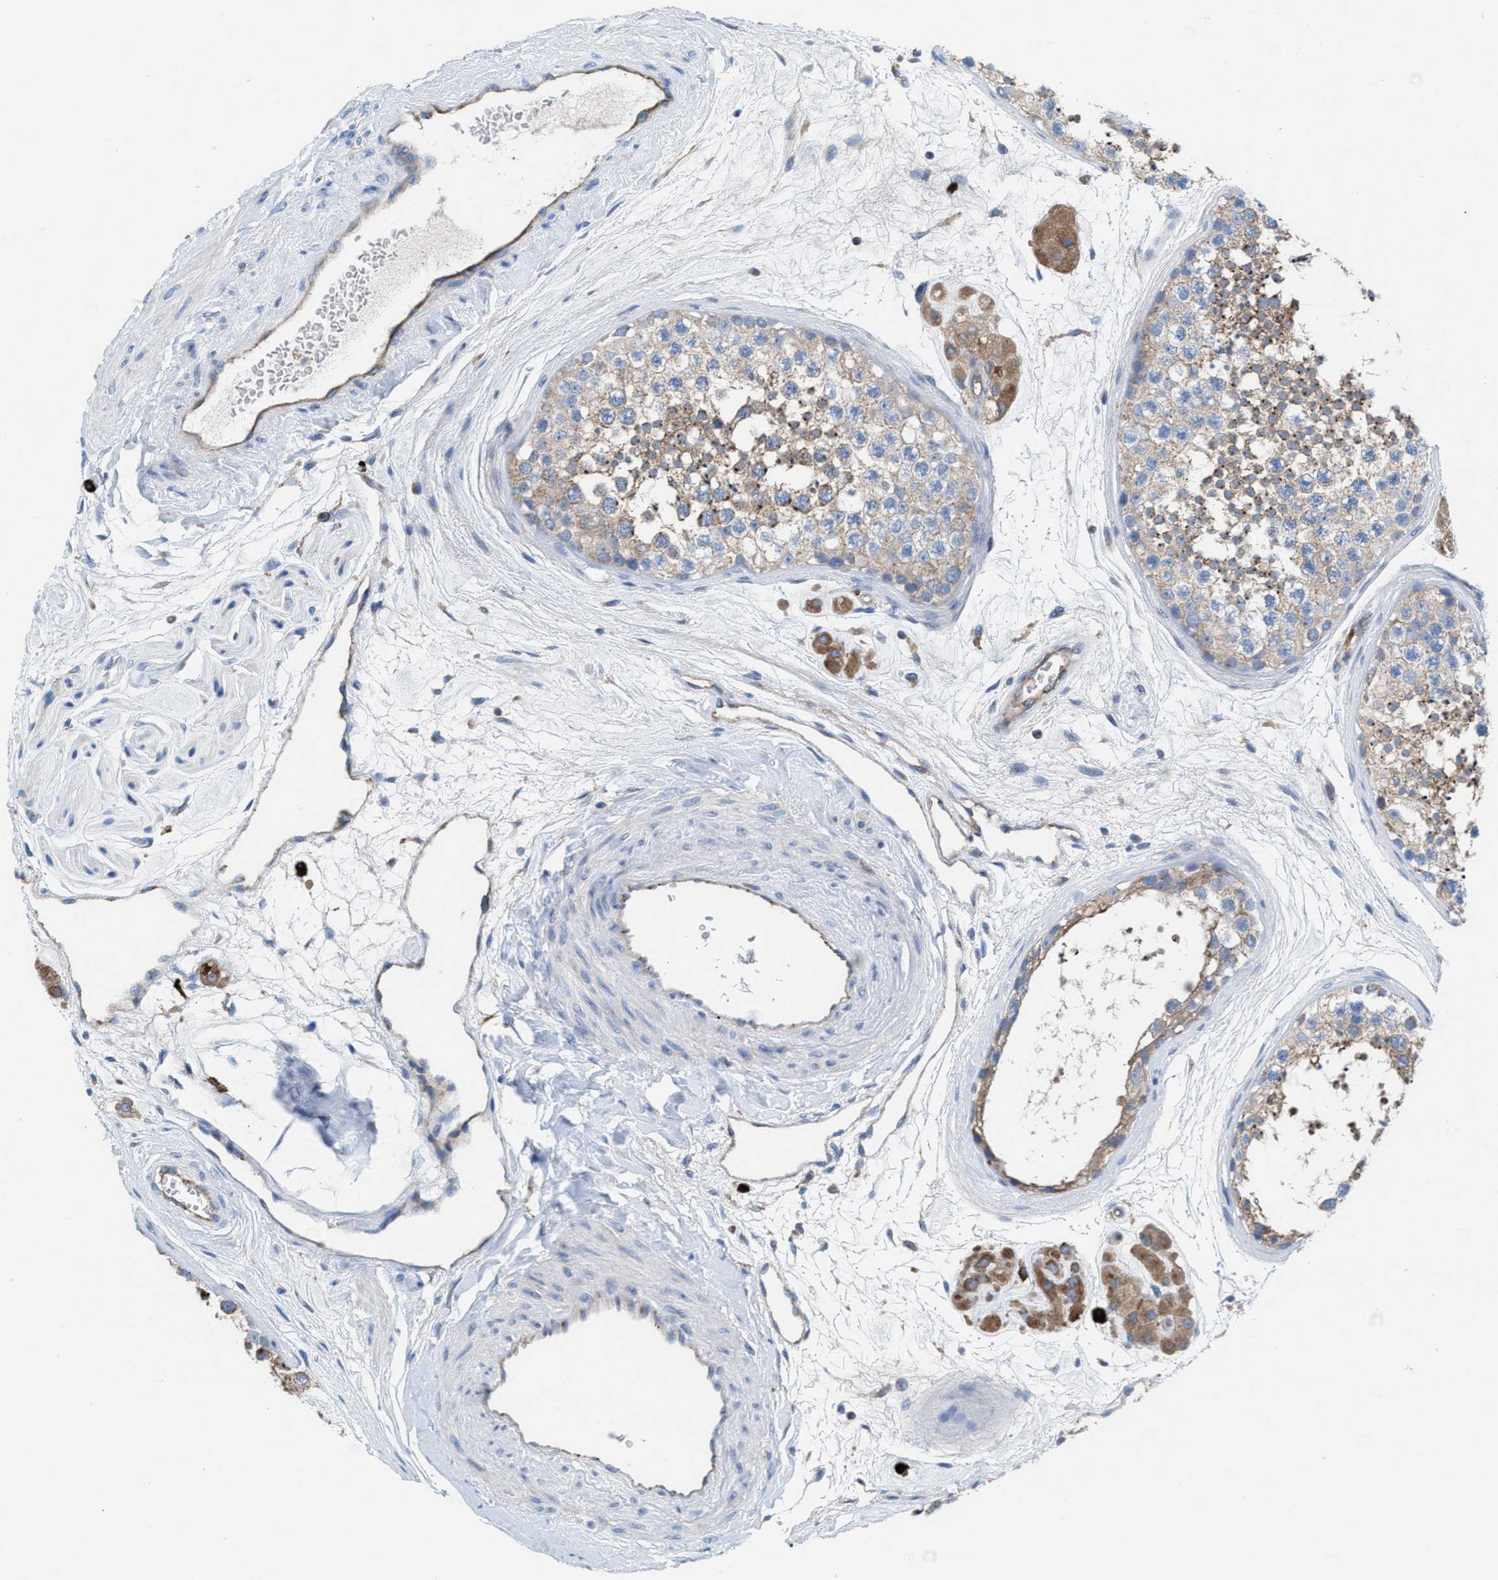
{"staining": {"intensity": "moderate", "quantity": "25%-75%", "location": "cytoplasmic/membranous"}, "tissue": "testis", "cell_type": "Cells in seminiferous ducts", "image_type": "normal", "snomed": [{"axis": "morphology", "description": "Normal tissue, NOS"}, {"axis": "topography", "description": "Testis"}], "caption": "Protein staining demonstrates moderate cytoplasmic/membranous expression in about 25%-75% of cells in seminiferous ducts in benign testis.", "gene": "NYAP1", "patient": {"sex": "male", "age": 56}}